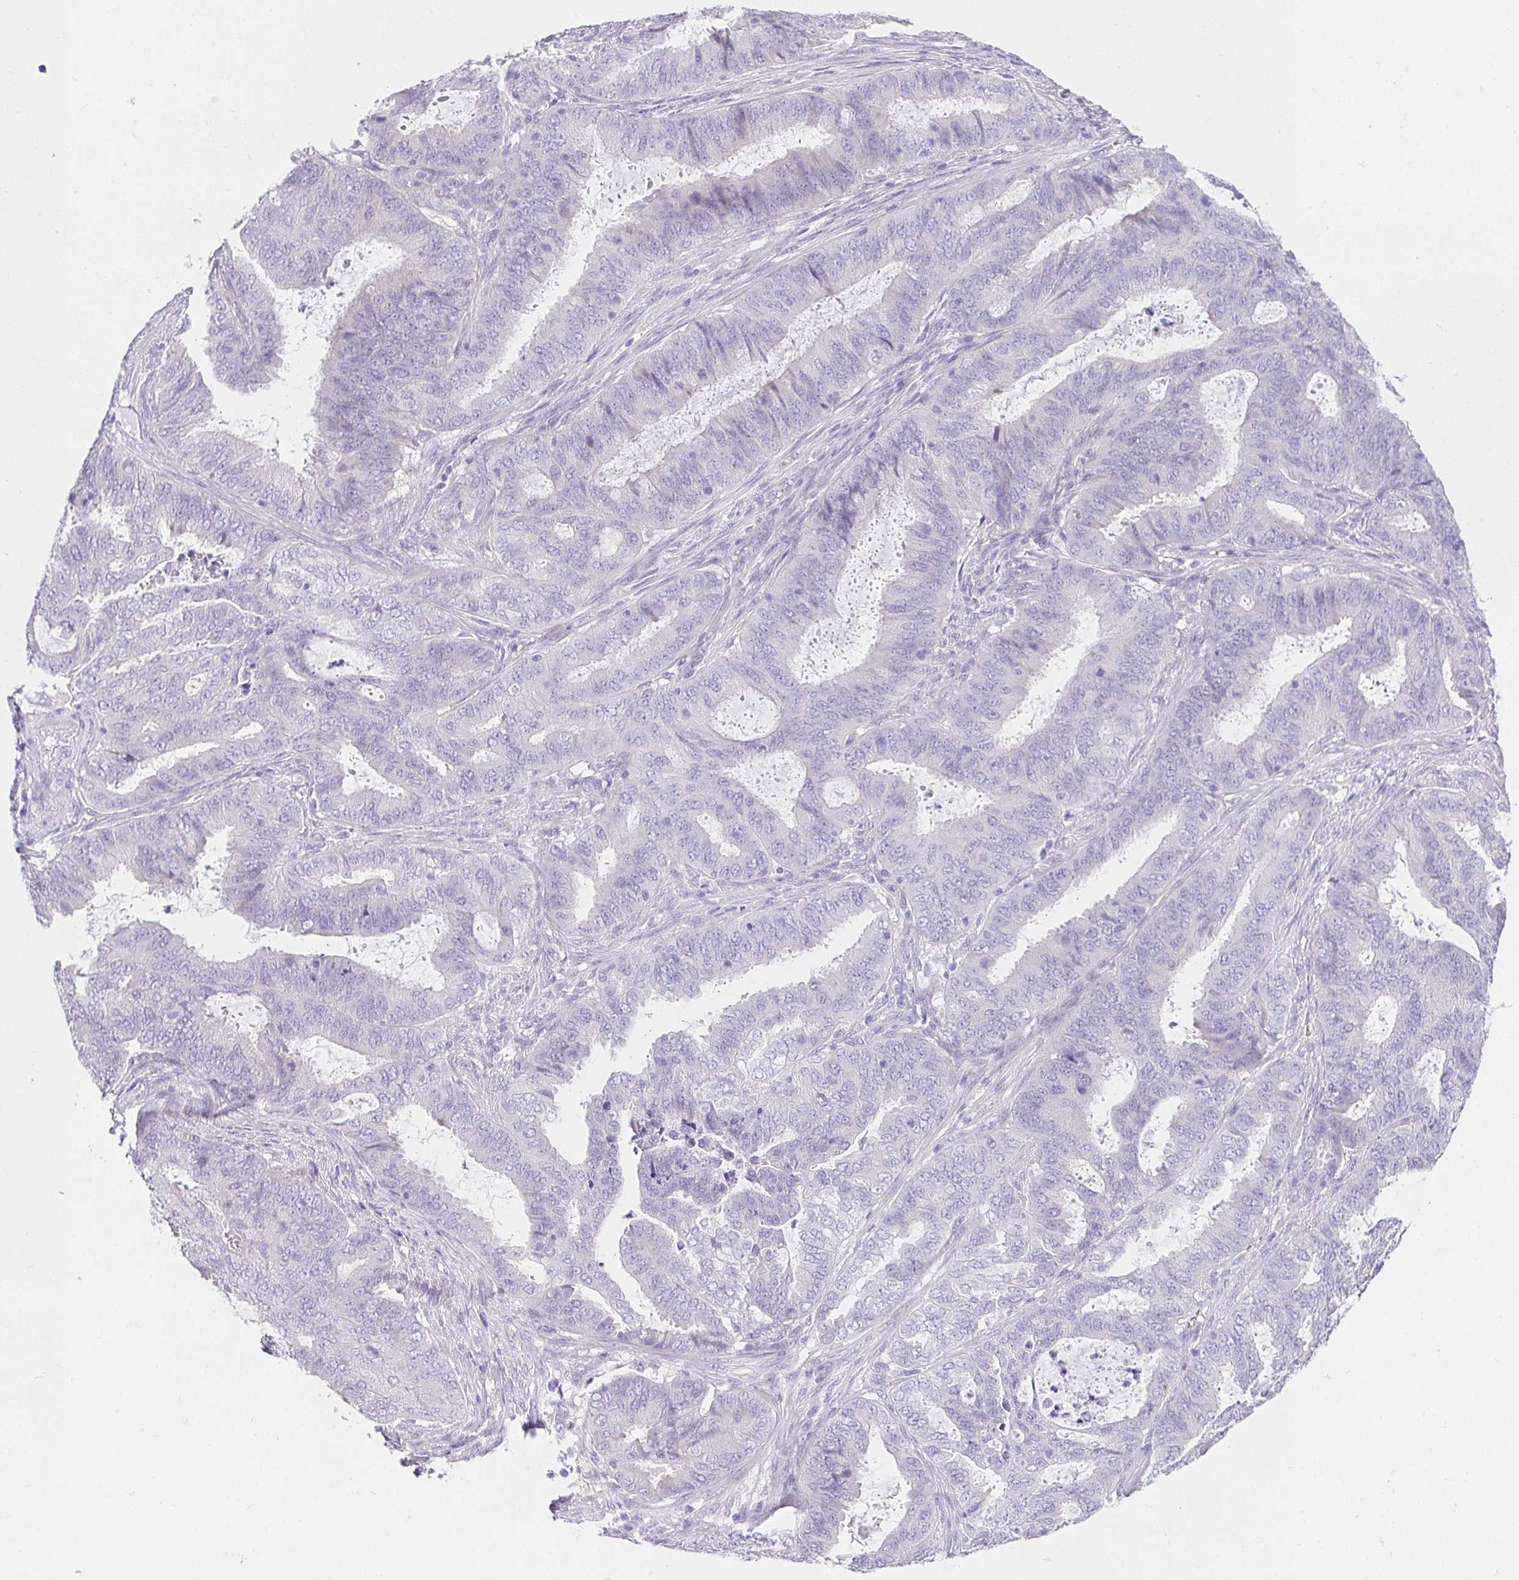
{"staining": {"intensity": "negative", "quantity": "none", "location": "none"}, "tissue": "endometrial cancer", "cell_type": "Tumor cells", "image_type": "cancer", "snomed": [{"axis": "morphology", "description": "Adenocarcinoma, NOS"}, {"axis": "topography", "description": "Endometrium"}], "caption": "The histopathology image displays no significant expression in tumor cells of endometrial cancer. (Brightfield microscopy of DAB (3,3'-diaminobenzidine) immunohistochemistry (IHC) at high magnification).", "gene": "VGLL1", "patient": {"sex": "female", "age": 51}}